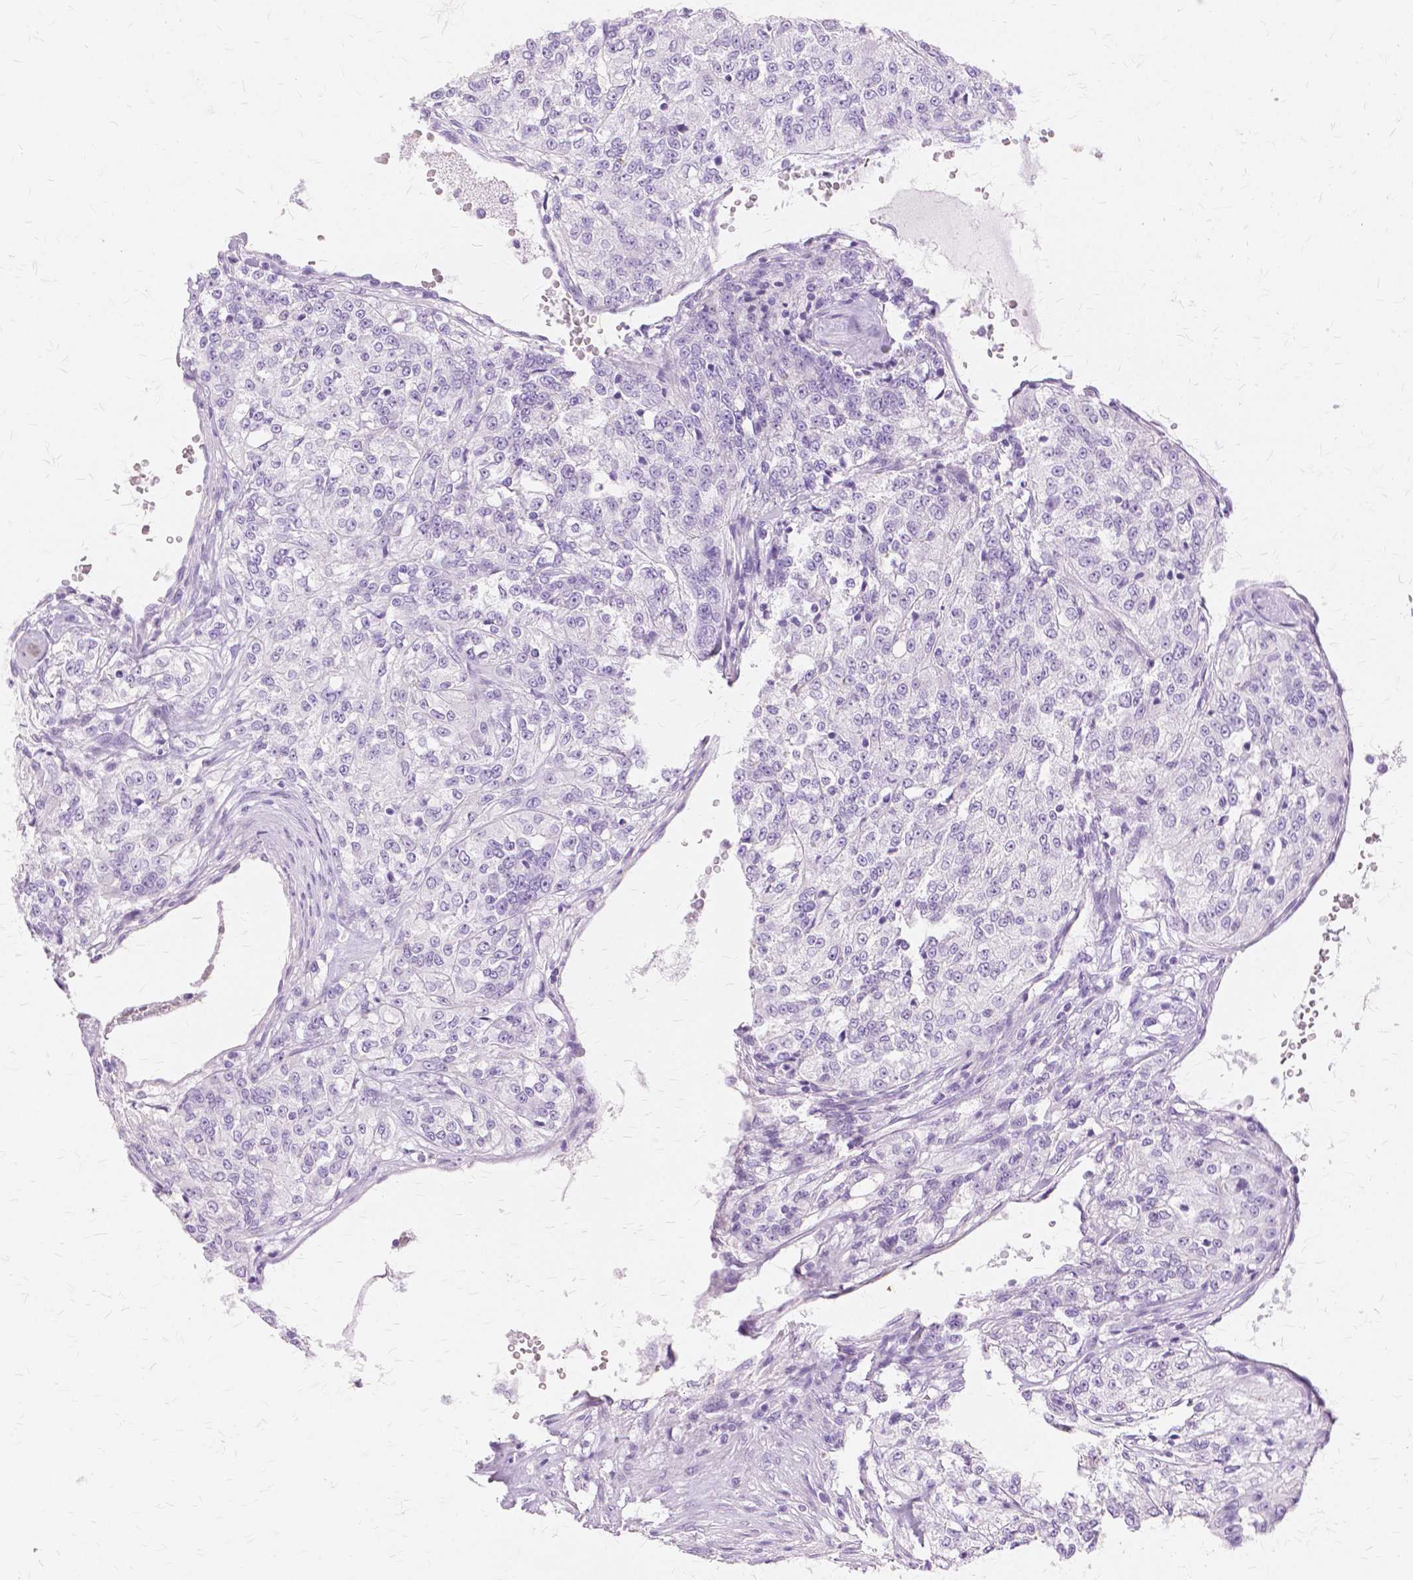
{"staining": {"intensity": "negative", "quantity": "none", "location": "none"}, "tissue": "renal cancer", "cell_type": "Tumor cells", "image_type": "cancer", "snomed": [{"axis": "morphology", "description": "Adenocarcinoma, NOS"}, {"axis": "topography", "description": "Kidney"}], "caption": "An immunohistochemistry (IHC) image of renal adenocarcinoma is shown. There is no staining in tumor cells of renal adenocarcinoma.", "gene": "TGM1", "patient": {"sex": "female", "age": 63}}